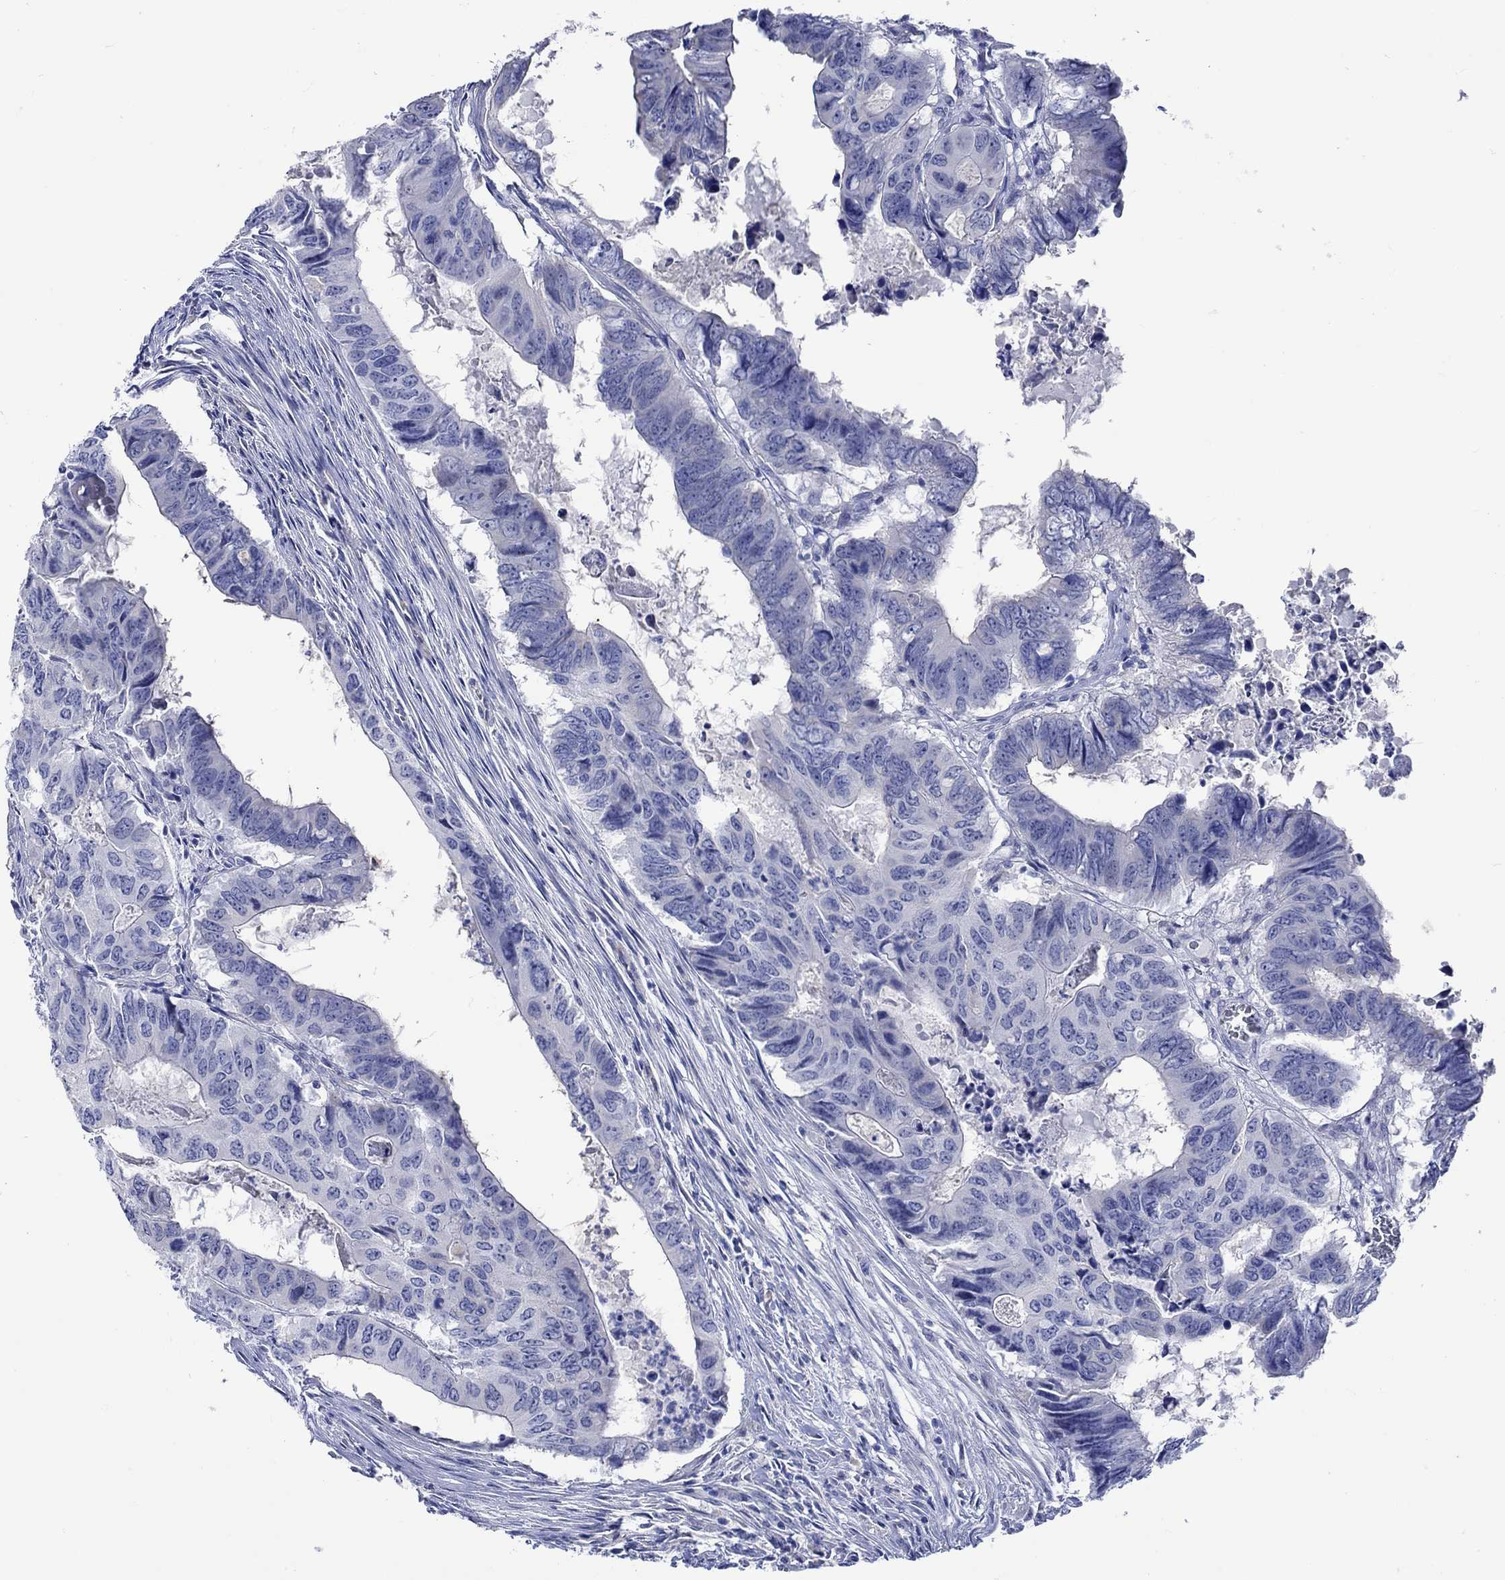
{"staining": {"intensity": "negative", "quantity": "none", "location": "none"}, "tissue": "colorectal cancer", "cell_type": "Tumor cells", "image_type": "cancer", "snomed": [{"axis": "morphology", "description": "Adenocarcinoma, NOS"}, {"axis": "topography", "description": "Colon"}], "caption": "Human colorectal cancer (adenocarcinoma) stained for a protein using immunohistochemistry (IHC) reveals no staining in tumor cells.", "gene": "HARBI1", "patient": {"sex": "male", "age": 79}}